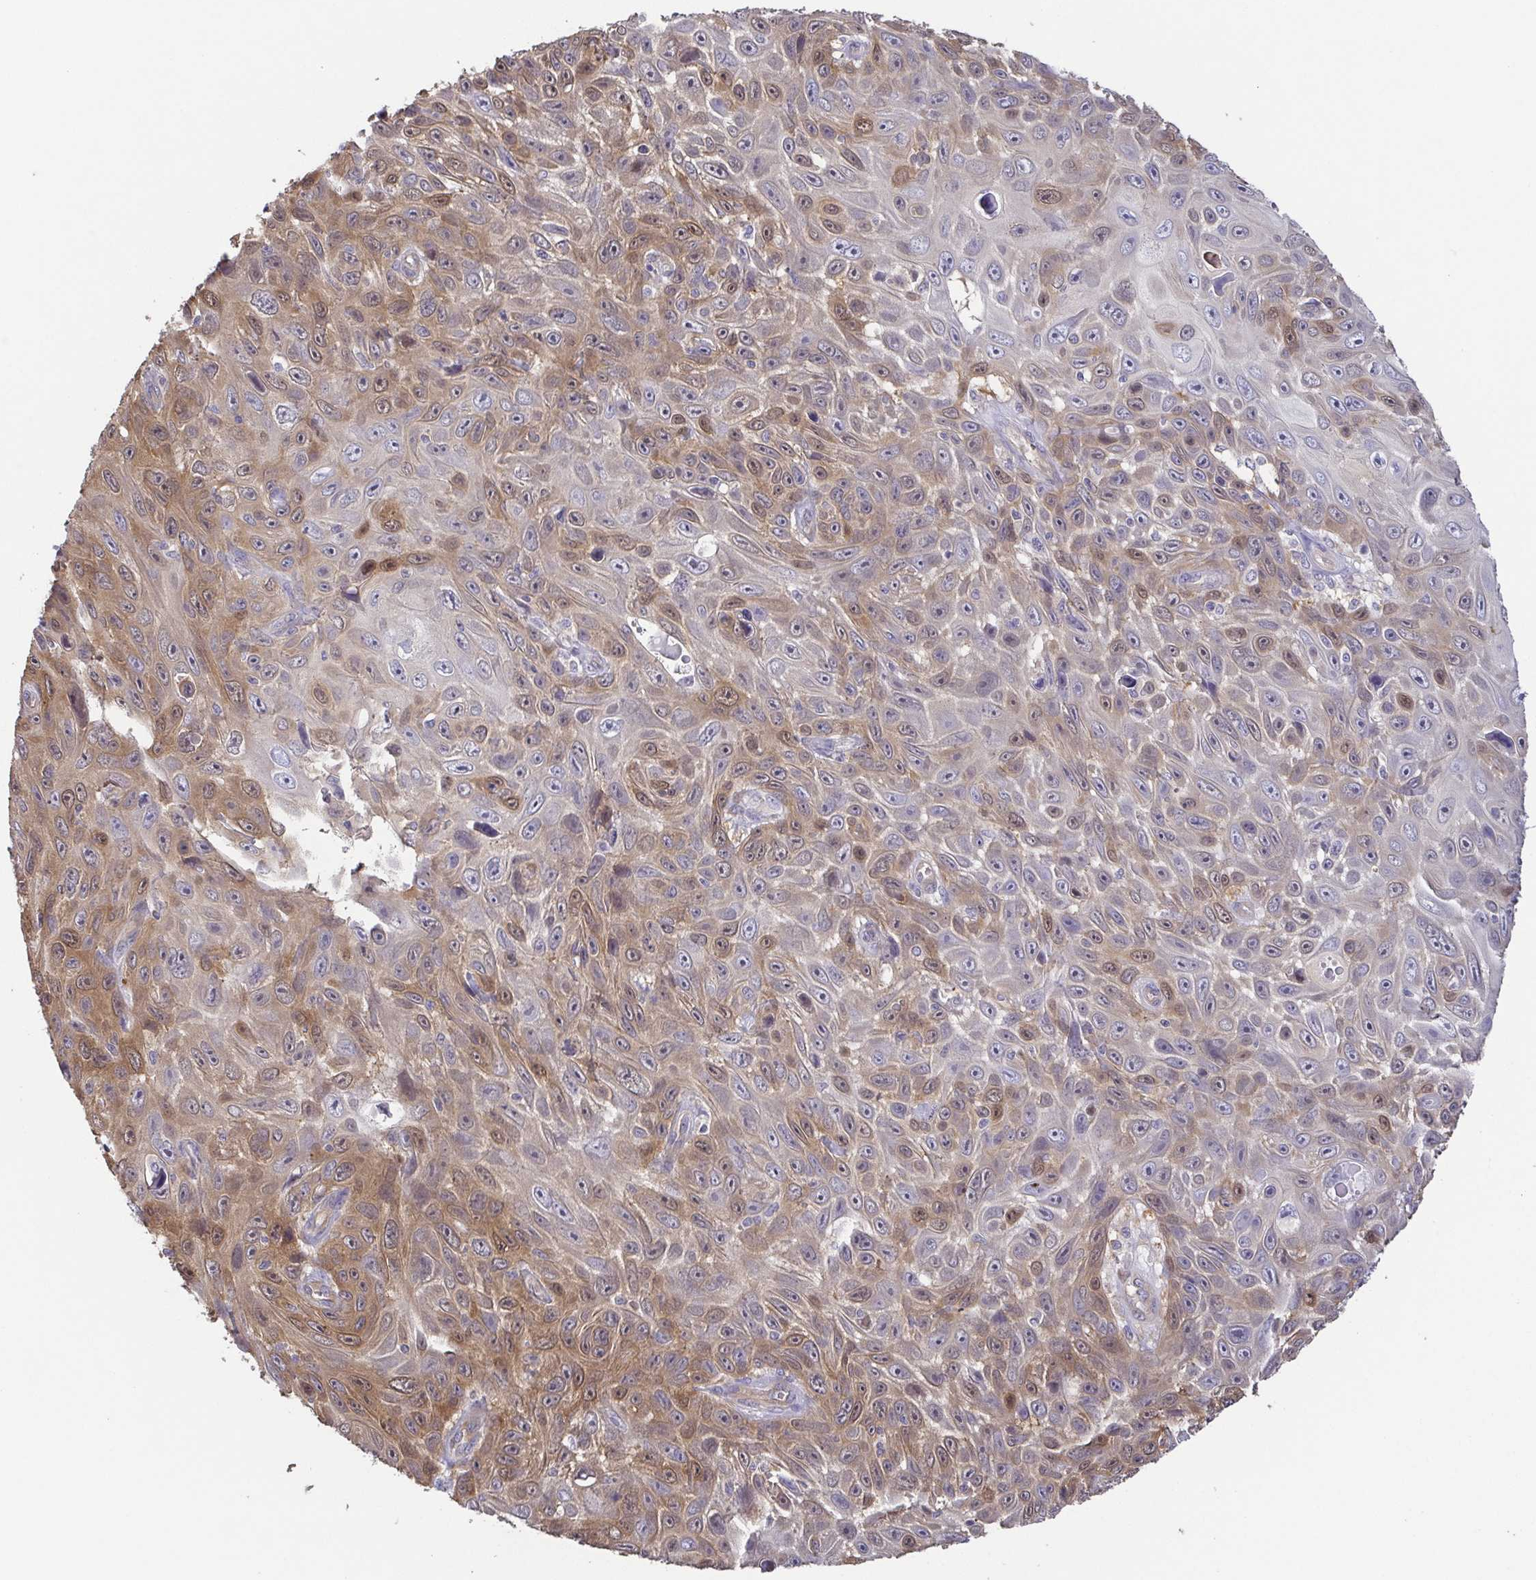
{"staining": {"intensity": "moderate", "quantity": "25%-75%", "location": "cytoplasmic/membranous,nuclear"}, "tissue": "skin cancer", "cell_type": "Tumor cells", "image_type": "cancer", "snomed": [{"axis": "morphology", "description": "Squamous cell carcinoma, NOS"}, {"axis": "topography", "description": "Skin"}], "caption": "An IHC micrograph of neoplastic tissue is shown. Protein staining in brown highlights moderate cytoplasmic/membranous and nuclear positivity in skin squamous cell carcinoma within tumor cells.", "gene": "EIF3D", "patient": {"sex": "male", "age": 82}}